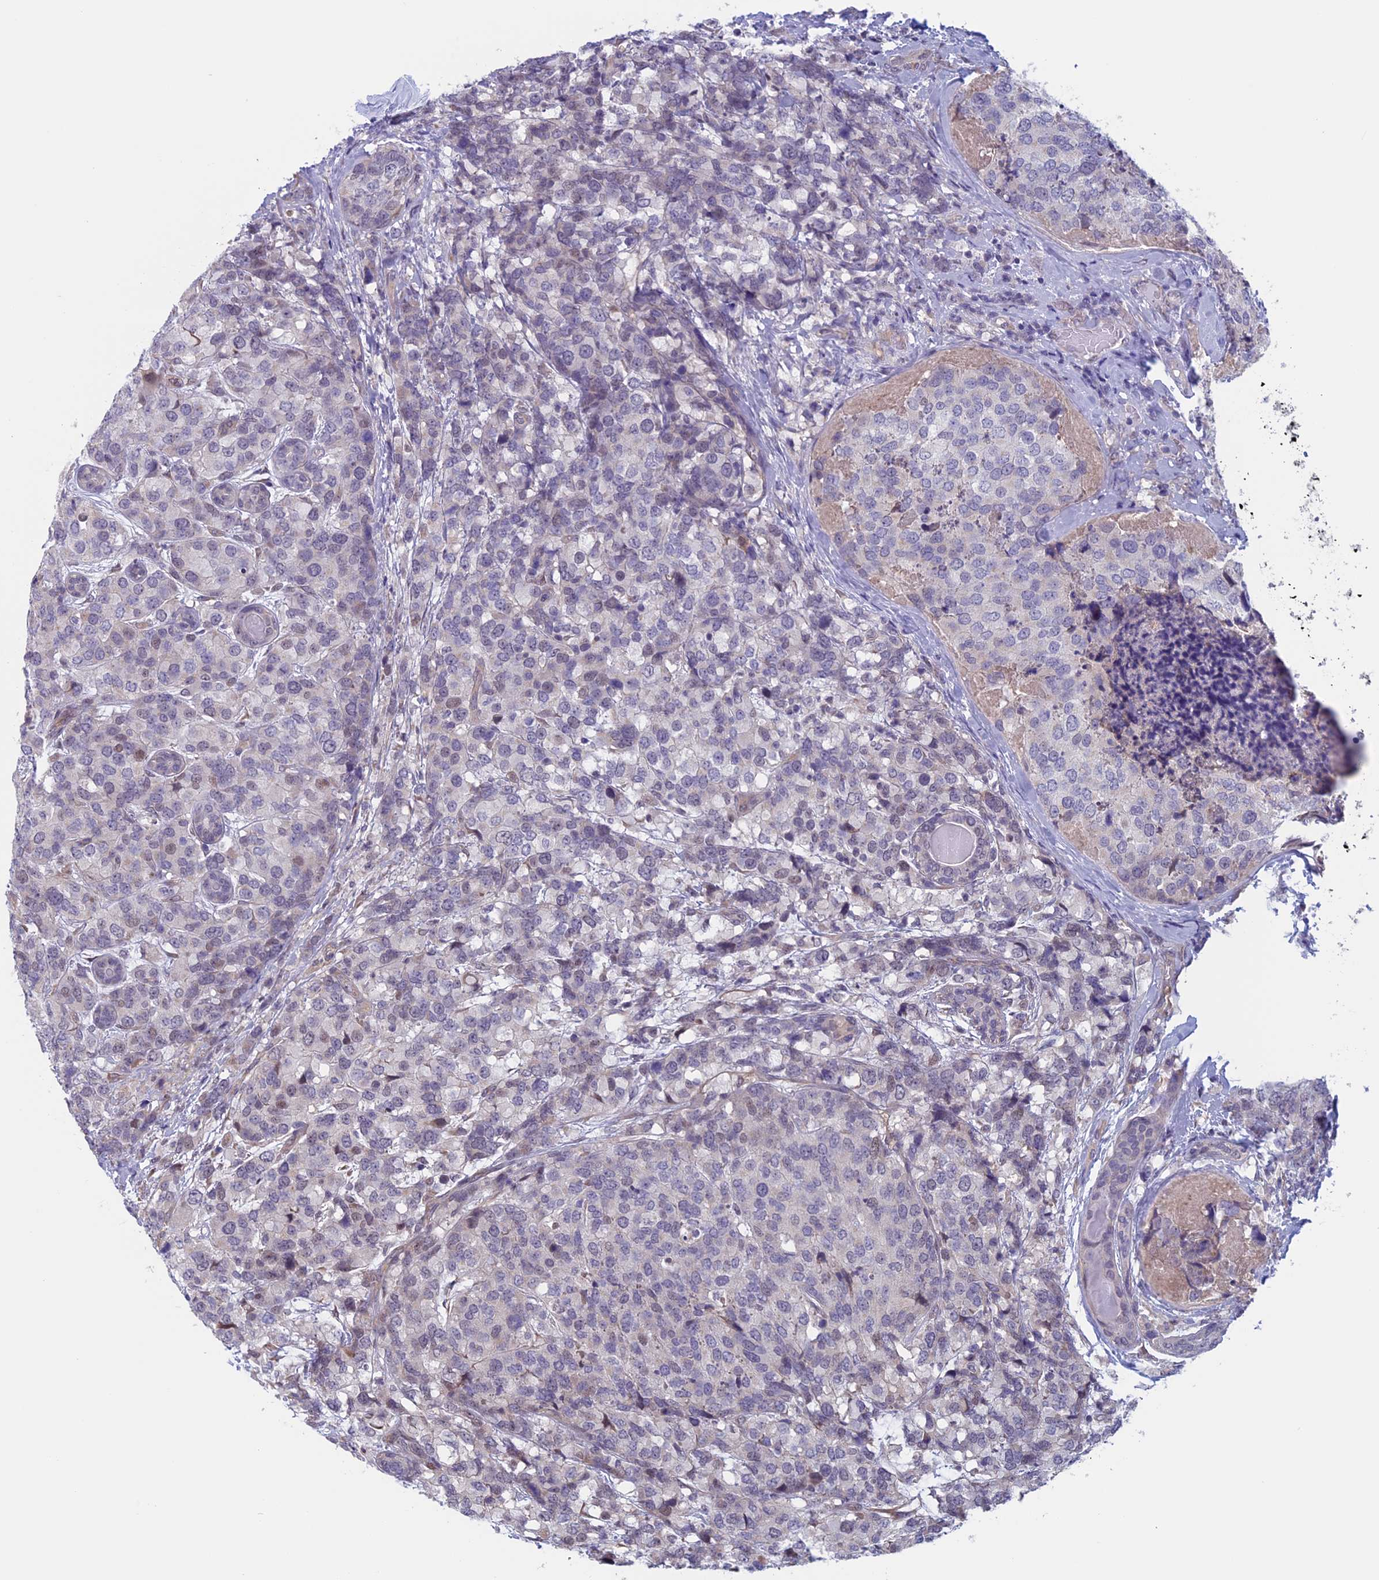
{"staining": {"intensity": "weak", "quantity": "<25%", "location": "nuclear"}, "tissue": "breast cancer", "cell_type": "Tumor cells", "image_type": "cancer", "snomed": [{"axis": "morphology", "description": "Lobular carcinoma"}, {"axis": "topography", "description": "Breast"}], "caption": "Human breast lobular carcinoma stained for a protein using immunohistochemistry displays no positivity in tumor cells.", "gene": "SLC1A6", "patient": {"sex": "female", "age": 59}}